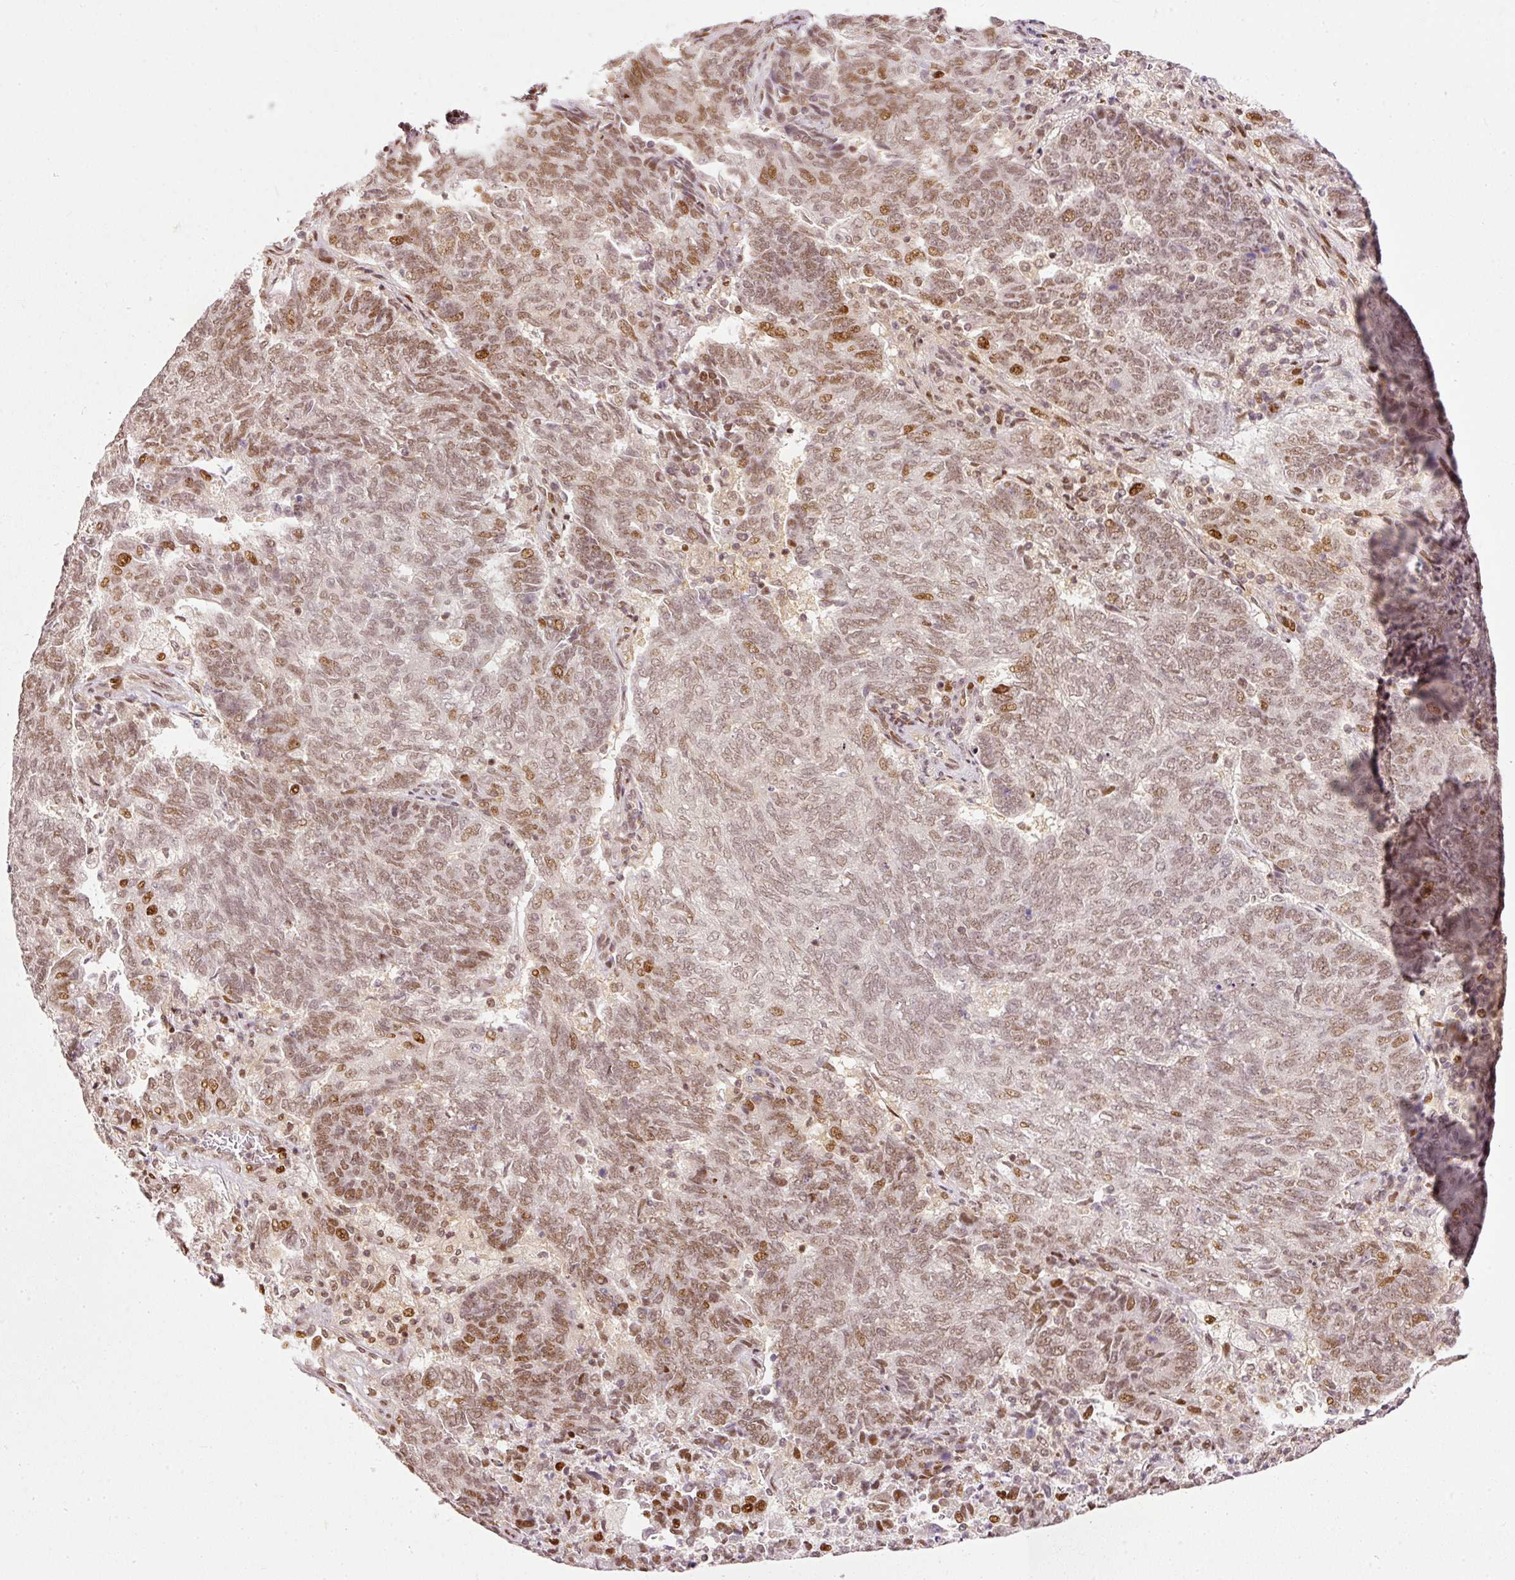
{"staining": {"intensity": "moderate", "quantity": ">75%", "location": "nuclear"}, "tissue": "endometrial cancer", "cell_type": "Tumor cells", "image_type": "cancer", "snomed": [{"axis": "morphology", "description": "Adenocarcinoma, NOS"}, {"axis": "topography", "description": "Endometrium"}], "caption": "Immunohistochemistry (IHC) histopathology image of human endometrial cancer (adenocarcinoma) stained for a protein (brown), which exhibits medium levels of moderate nuclear expression in approximately >75% of tumor cells.", "gene": "ZNF778", "patient": {"sex": "female", "age": 80}}